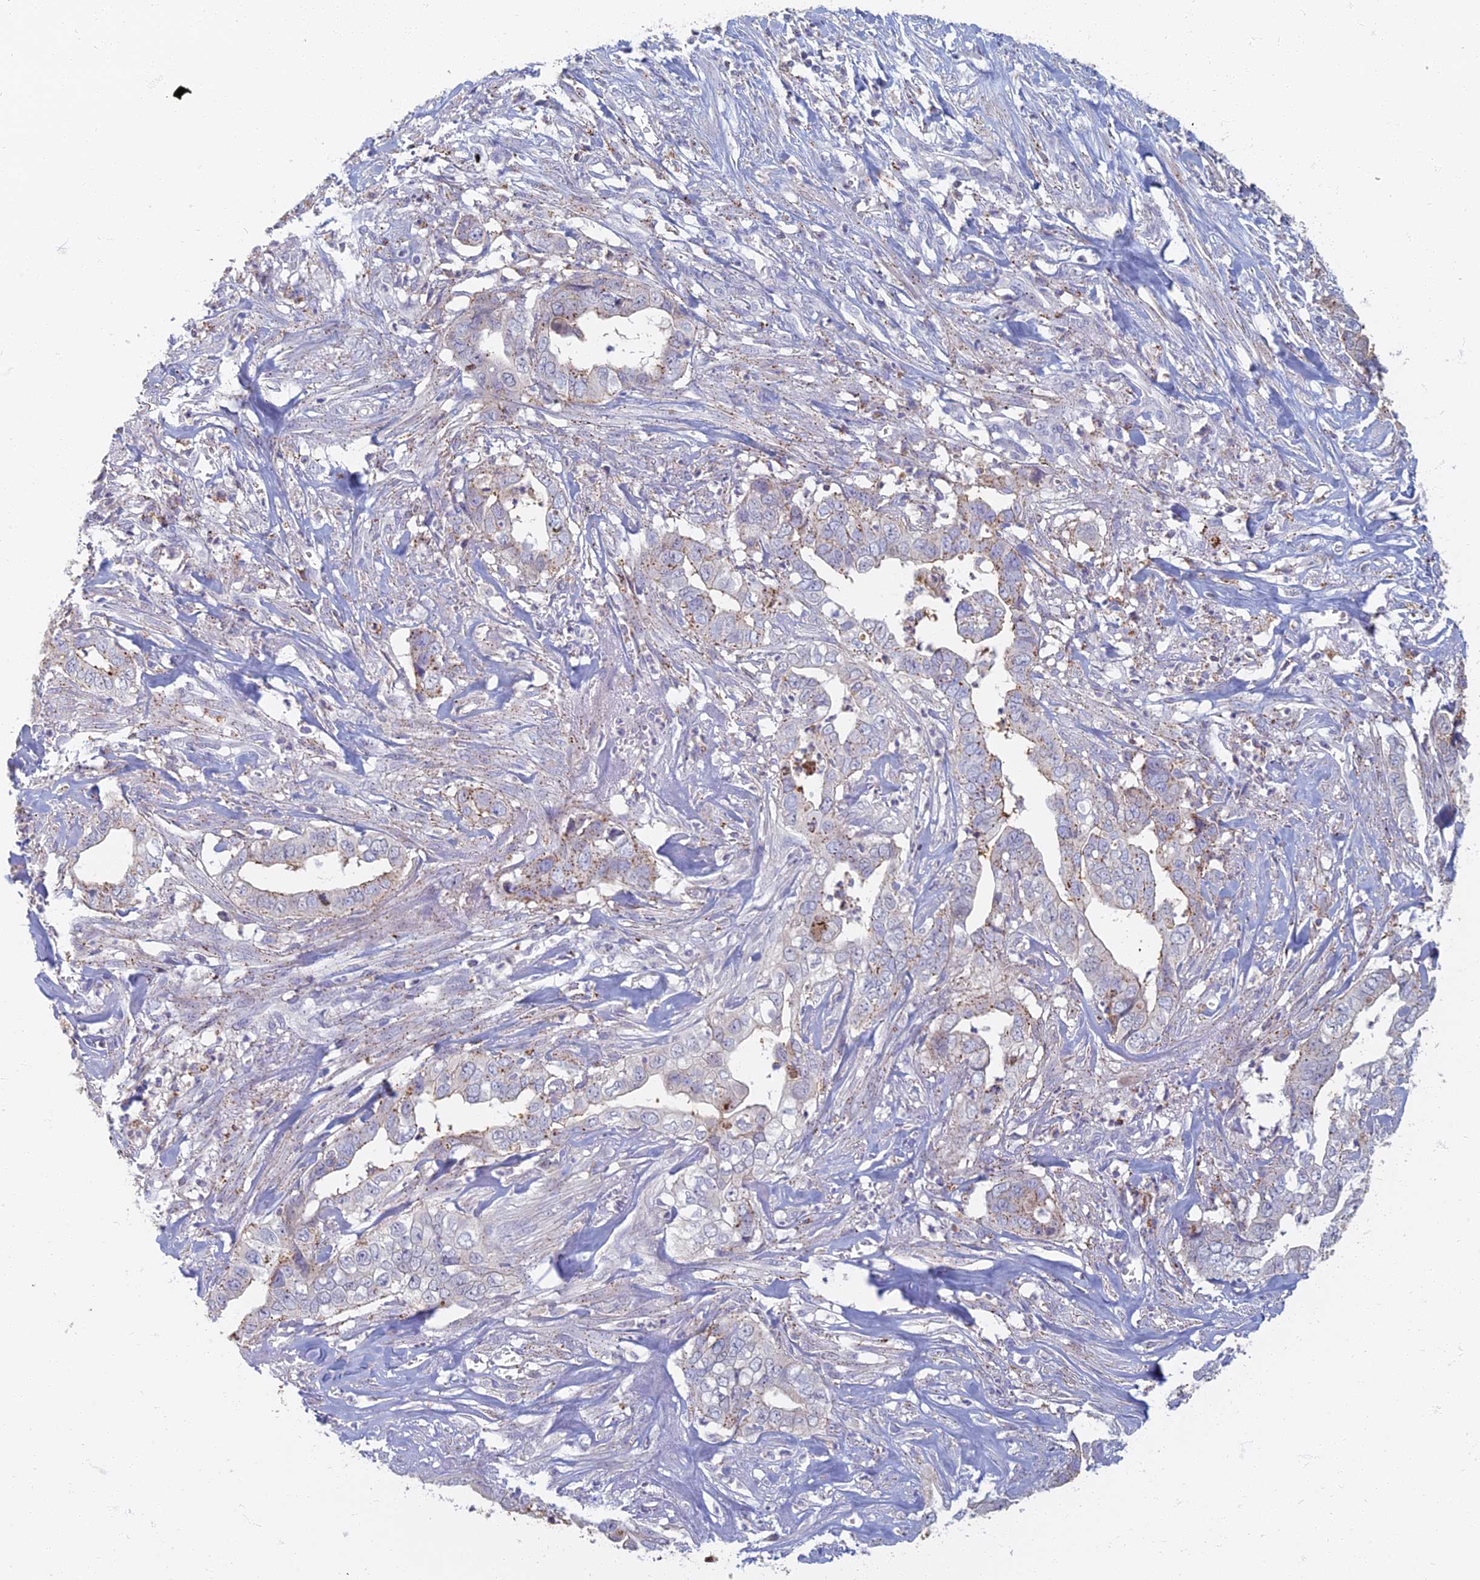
{"staining": {"intensity": "negative", "quantity": "none", "location": "none"}, "tissue": "liver cancer", "cell_type": "Tumor cells", "image_type": "cancer", "snomed": [{"axis": "morphology", "description": "Cholangiocarcinoma"}, {"axis": "topography", "description": "Liver"}], "caption": "Immunohistochemistry (IHC) image of neoplastic tissue: liver cholangiocarcinoma stained with DAB (3,3'-diaminobenzidine) demonstrates no significant protein expression in tumor cells.", "gene": "CHMP4B", "patient": {"sex": "female", "age": 79}}